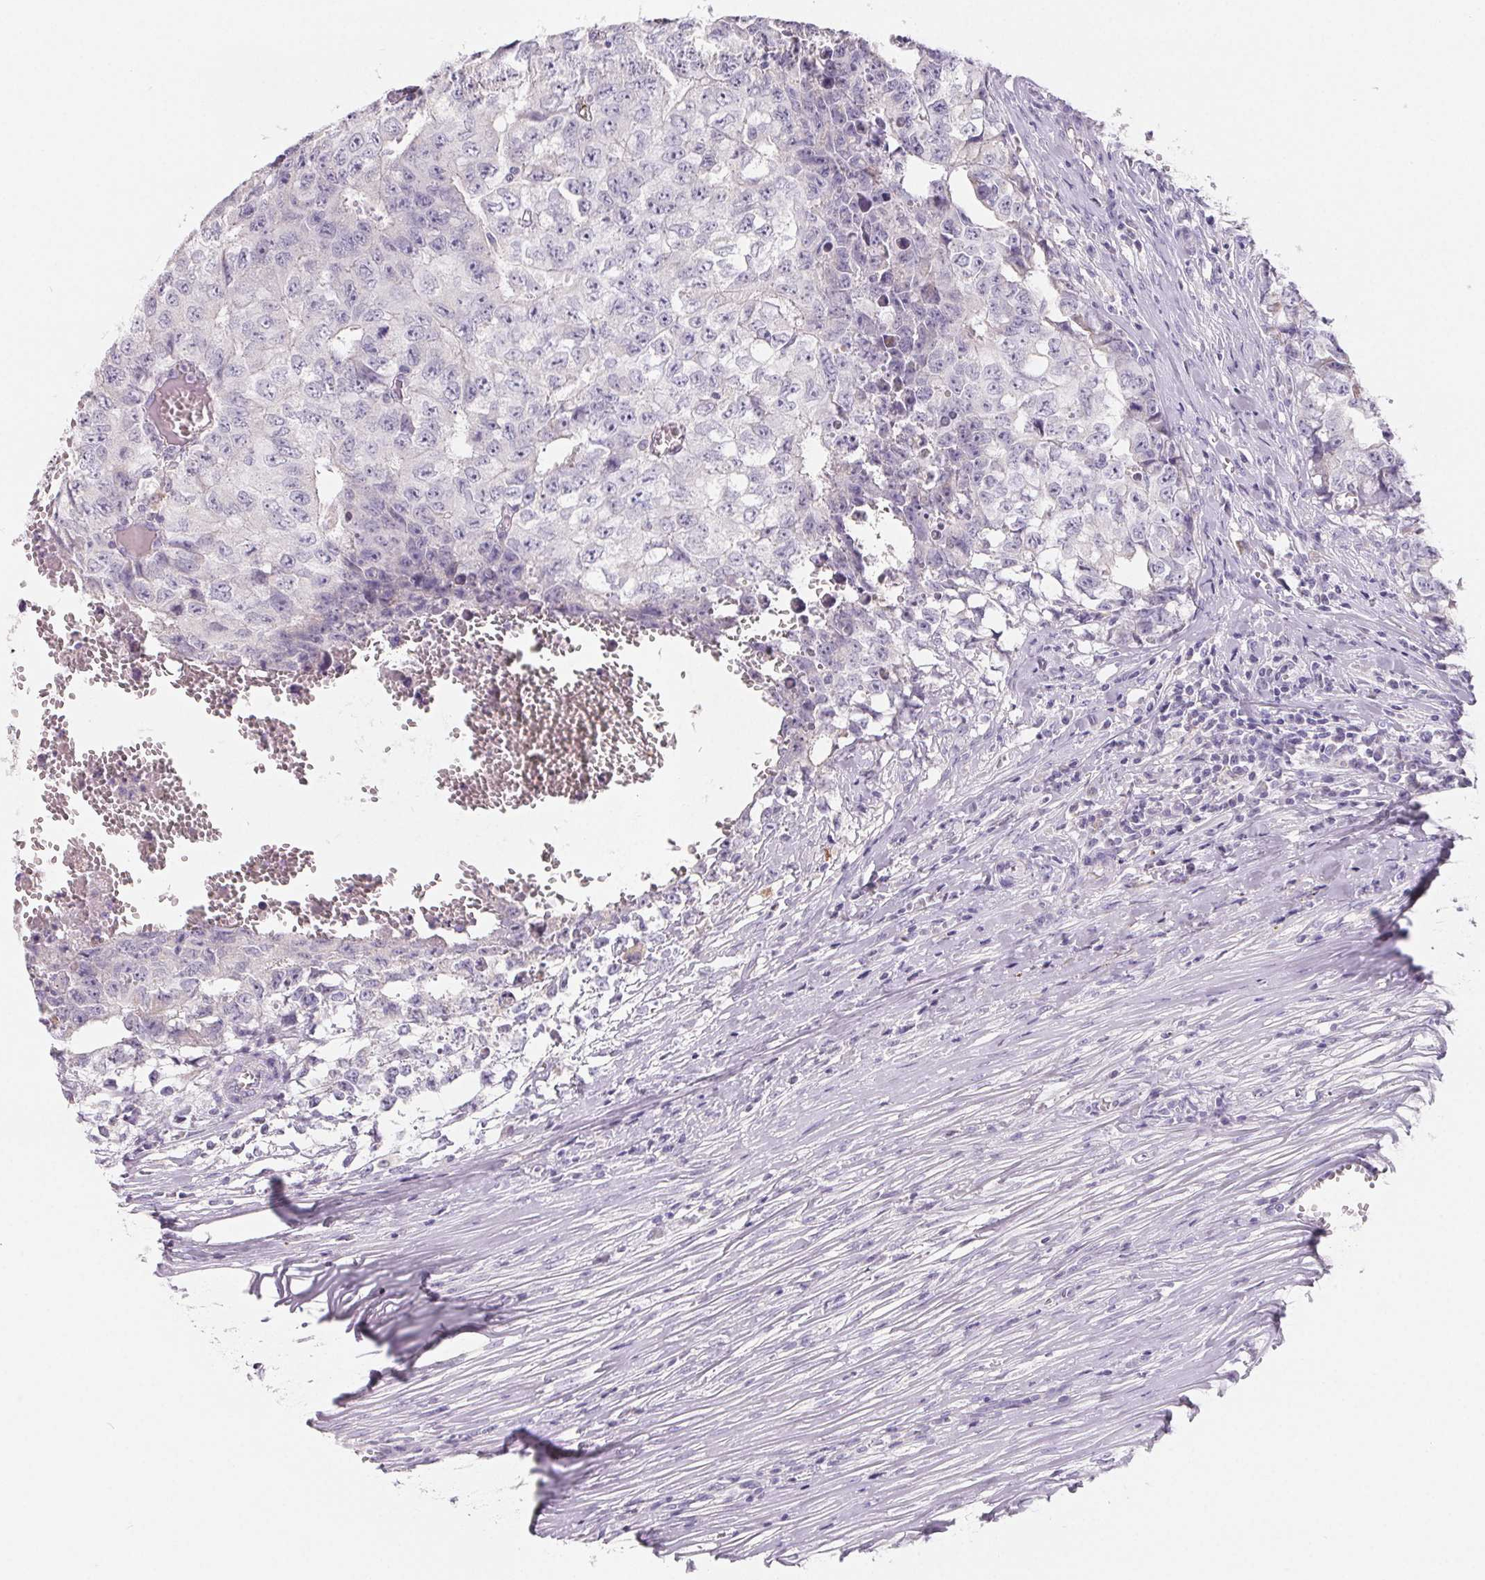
{"staining": {"intensity": "negative", "quantity": "none", "location": "none"}, "tissue": "testis cancer", "cell_type": "Tumor cells", "image_type": "cancer", "snomed": [{"axis": "morphology", "description": "Carcinoma, Embryonal, NOS"}, {"axis": "morphology", "description": "Teratoma, malignant, NOS"}, {"axis": "topography", "description": "Testis"}], "caption": "Tumor cells show no significant staining in embryonal carcinoma (testis). Brightfield microscopy of immunohistochemistry (IHC) stained with DAB (brown) and hematoxylin (blue), captured at high magnification.", "gene": "FDX1", "patient": {"sex": "male", "age": 24}}